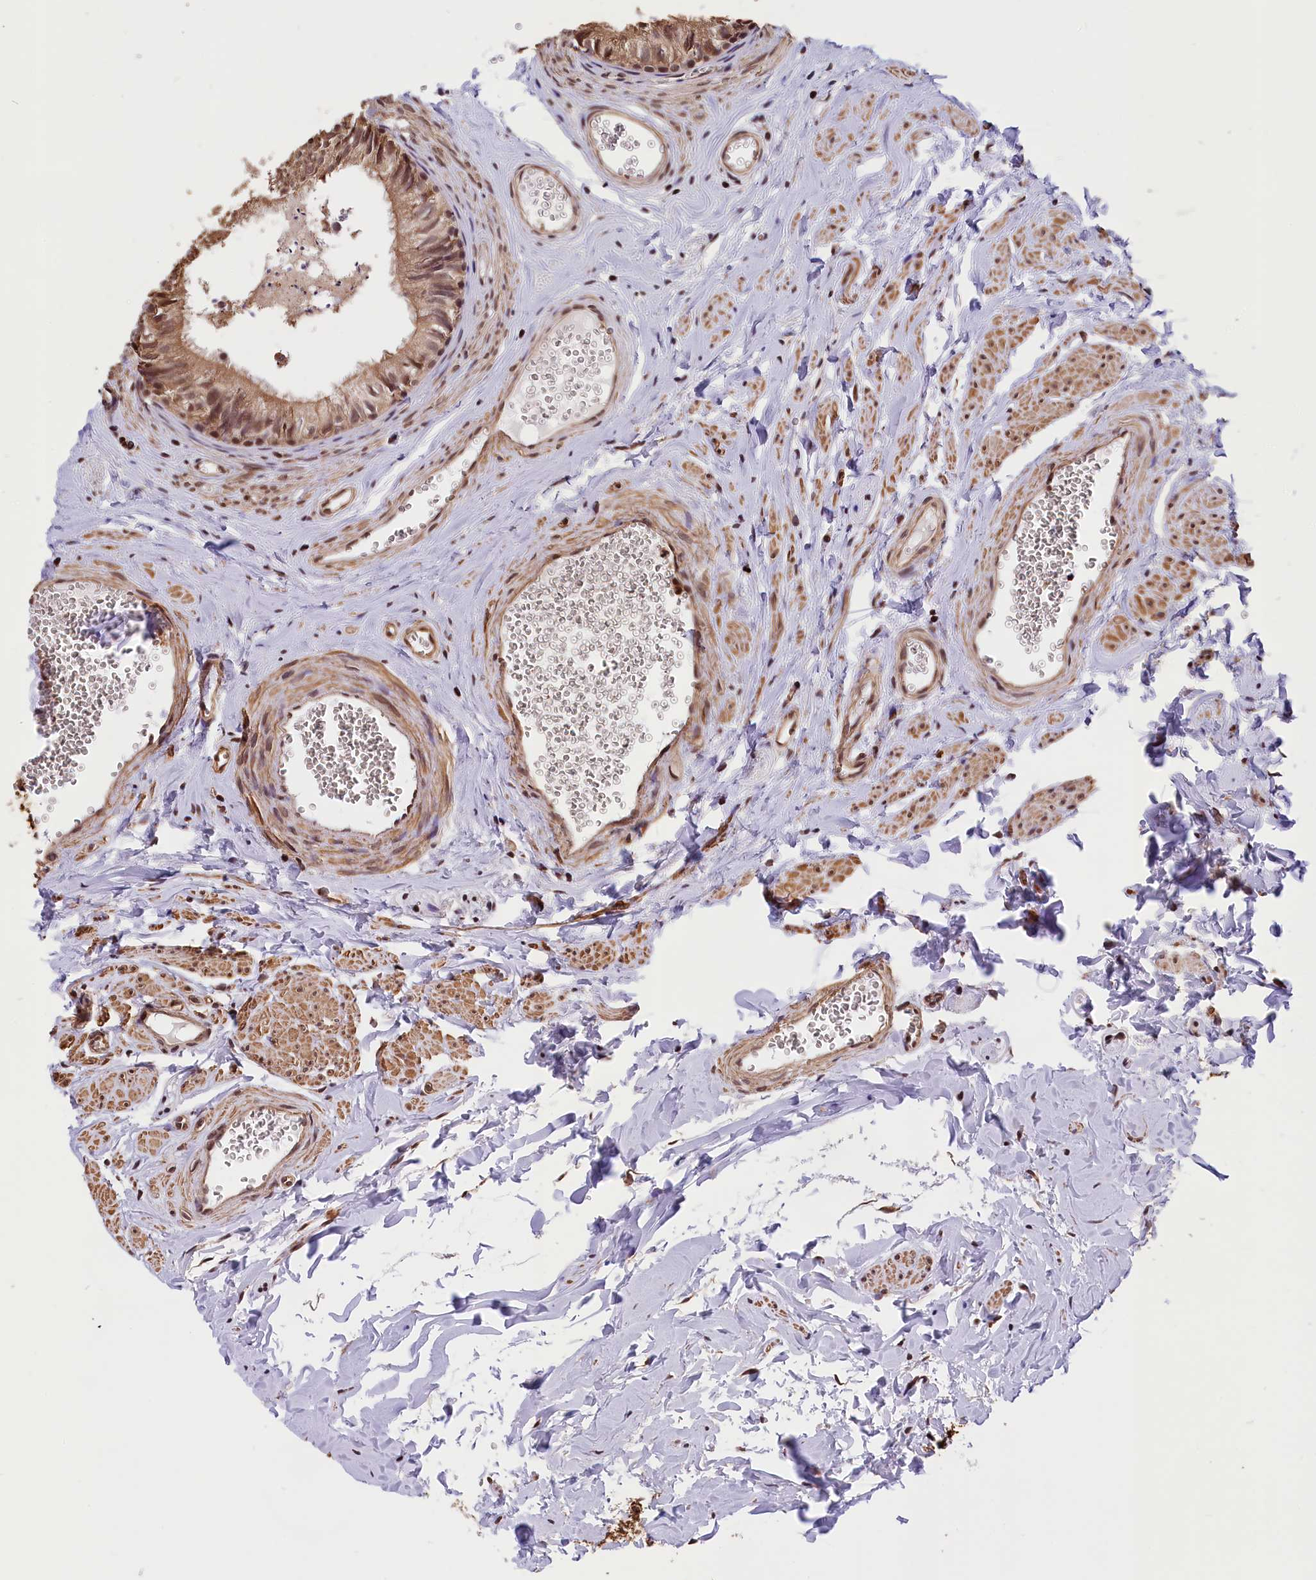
{"staining": {"intensity": "strong", "quantity": ">75%", "location": "cytoplasmic/membranous,nuclear"}, "tissue": "epididymis", "cell_type": "Glandular cells", "image_type": "normal", "snomed": [{"axis": "morphology", "description": "Normal tissue, NOS"}, {"axis": "topography", "description": "Epididymis"}], "caption": "This is a photomicrograph of immunohistochemistry staining of unremarkable epididymis, which shows strong expression in the cytoplasmic/membranous,nuclear of glandular cells.", "gene": "ZC3H4", "patient": {"sex": "male", "age": 36}}